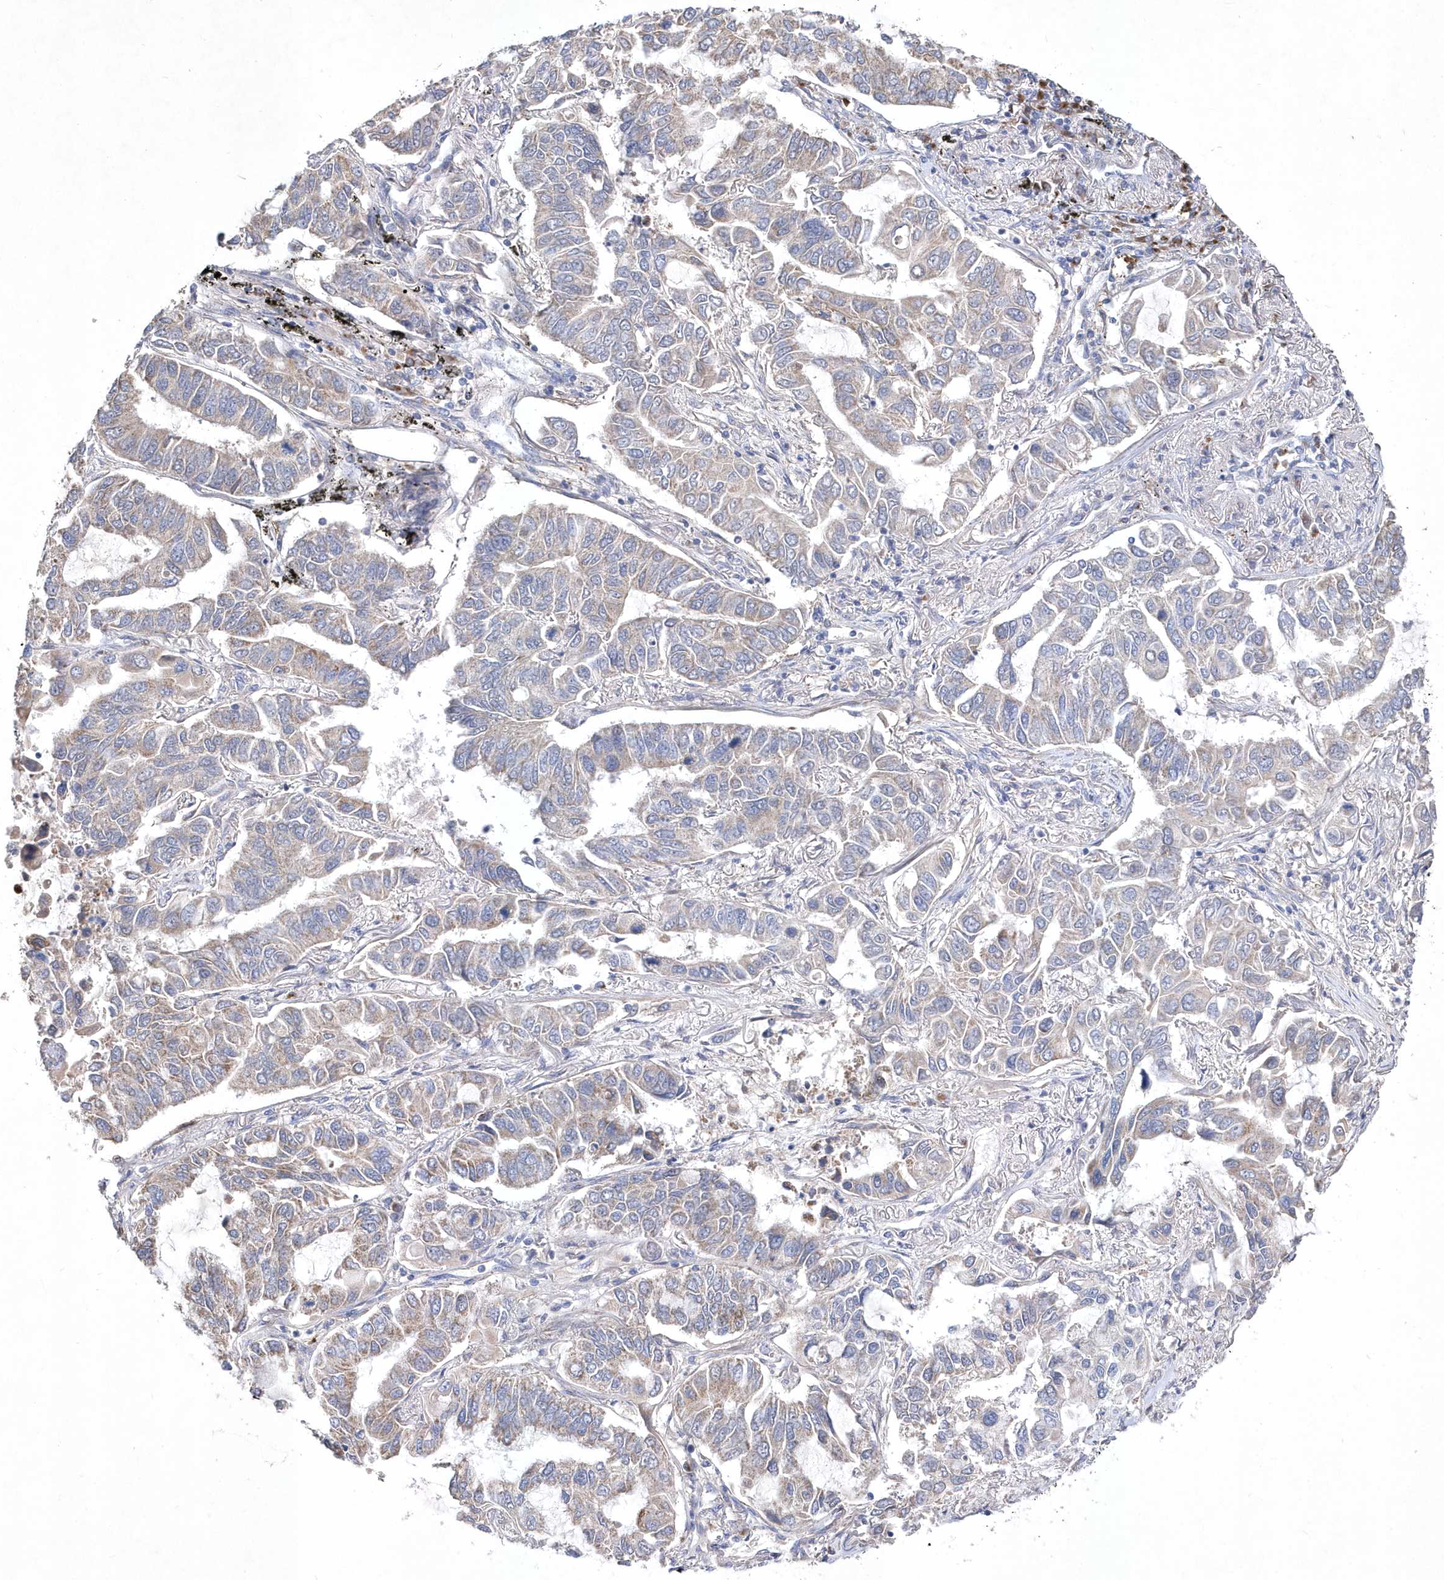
{"staining": {"intensity": "weak", "quantity": "25%-75%", "location": "cytoplasmic/membranous"}, "tissue": "lung cancer", "cell_type": "Tumor cells", "image_type": "cancer", "snomed": [{"axis": "morphology", "description": "Adenocarcinoma, NOS"}, {"axis": "topography", "description": "Lung"}], "caption": "Weak cytoplasmic/membranous positivity for a protein is appreciated in approximately 25%-75% of tumor cells of adenocarcinoma (lung) using IHC.", "gene": "METTL8", "patient": {"sex": "male", "age": 64}}